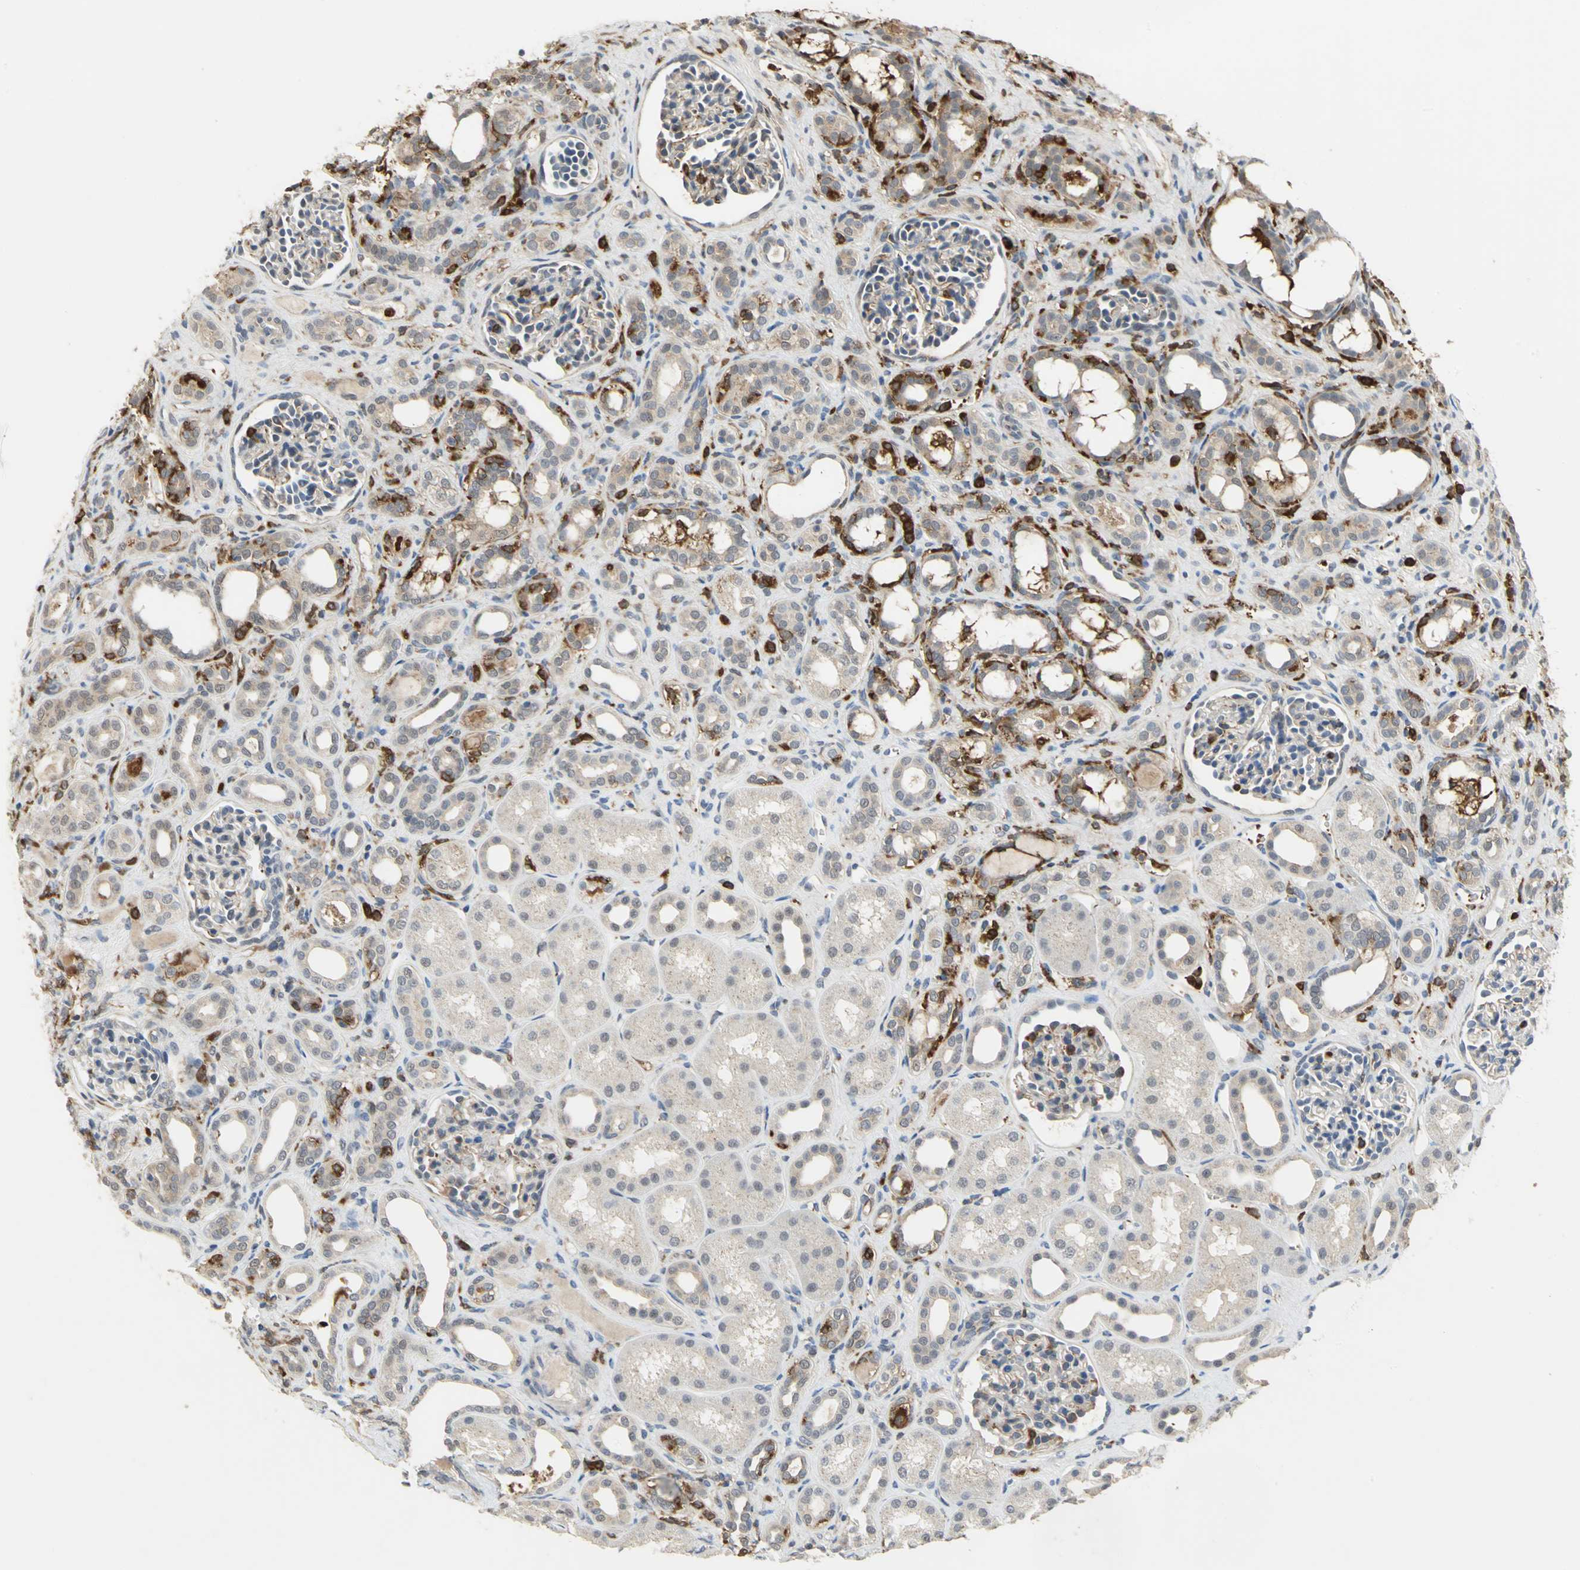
{"staining": {"intensity": "weak", "quantity": "<25%", "location": "cytoplasmic/membranous"}, "tissue": "kidney", "cell_type": "Cells in glomeruli", "image_type": "normal", "snomed": [{"axis": "morphology", "description": "Normal tissue, NOS"}, {"axis": "topography", "description": "Kidney"}], "caption": "Histopathology image shows no significant protein expression in cells in glomeruli of benign kidney. (DAB (3,3'-diaminobenzidine) IHC visualized using brightfield microscopy, high magnification).", "gene": "SKAP2", "patient": {"sex": "male", "age": 7}}